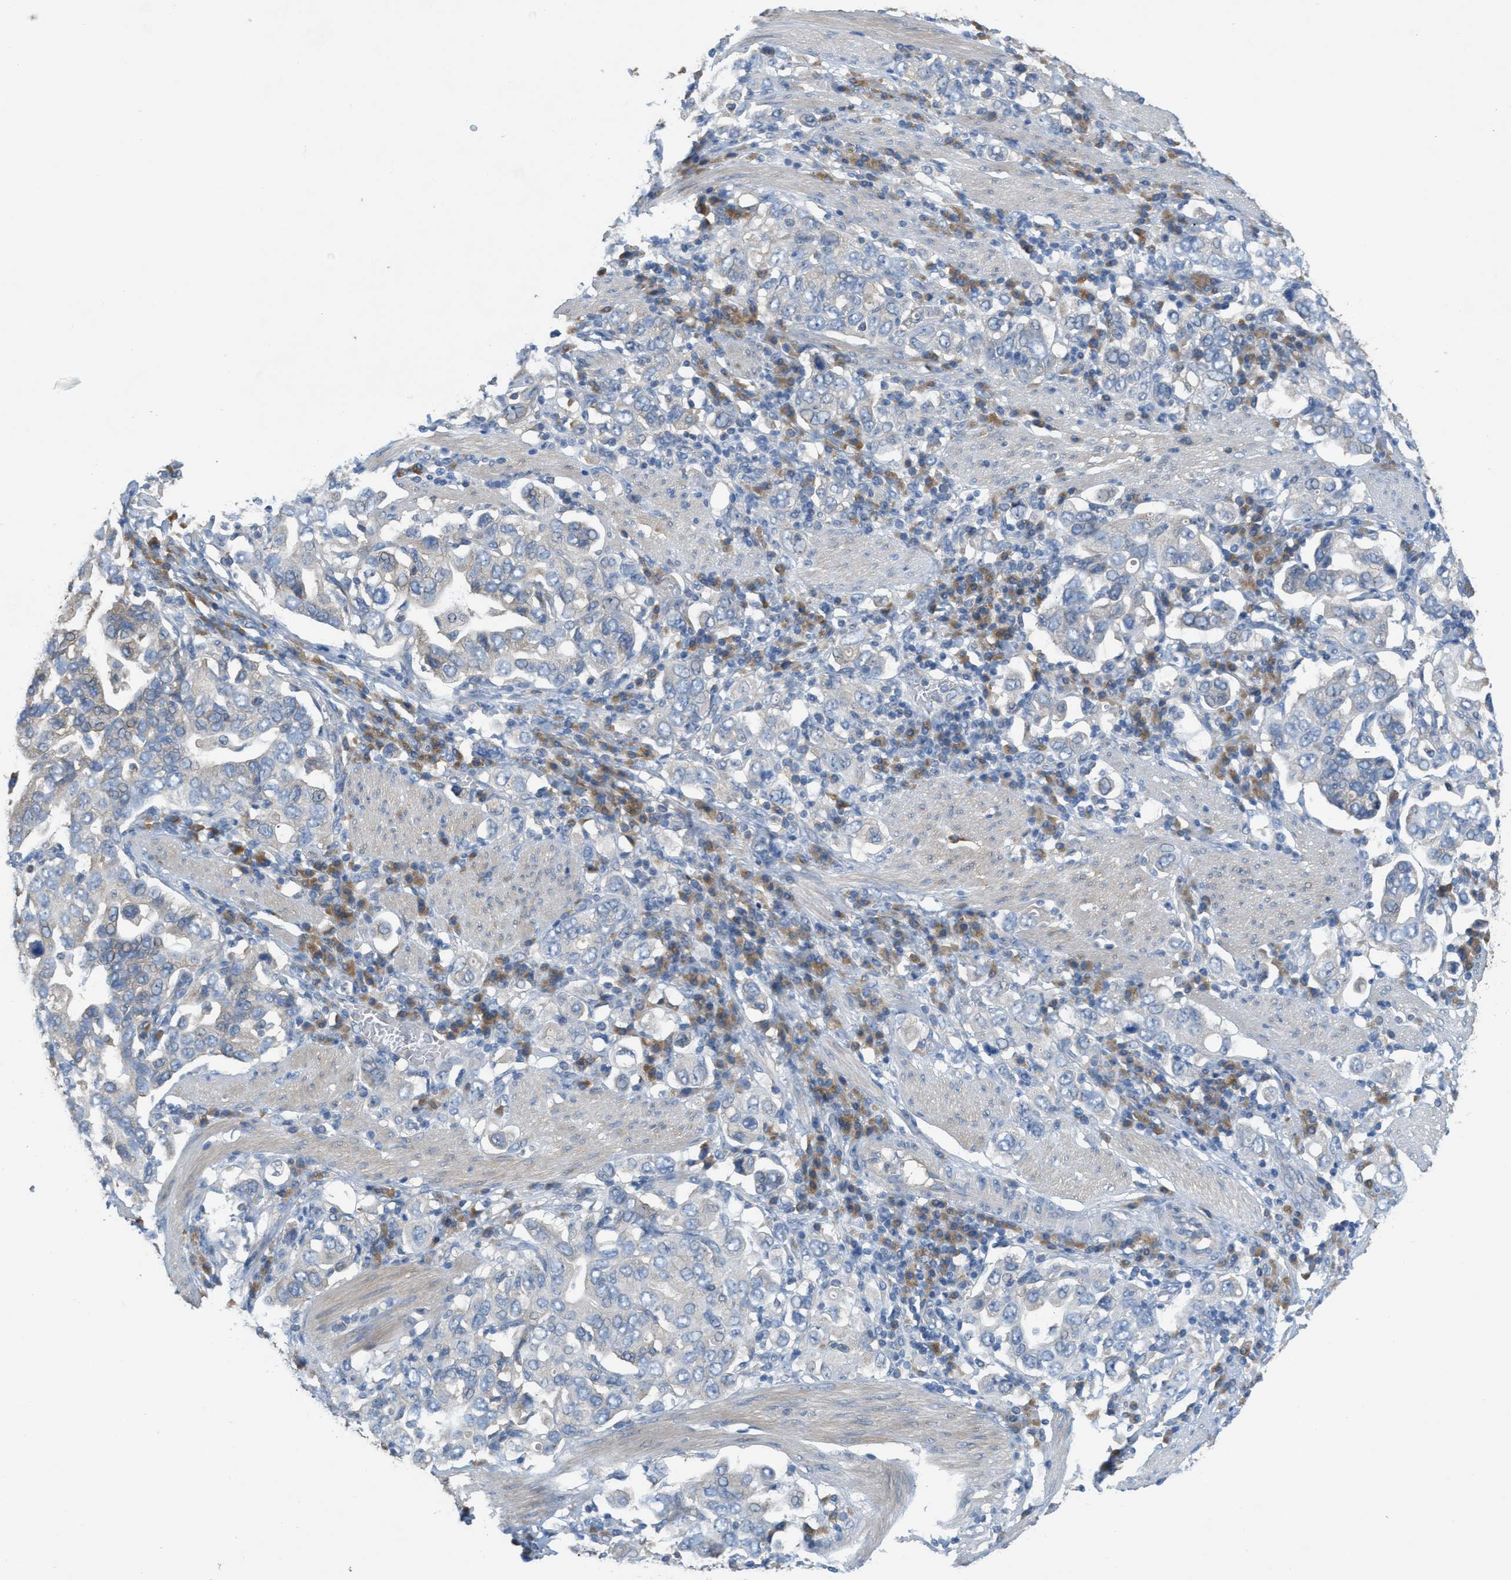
{"staining": {"intensity": "negative", "quantity": "none", "location": "none"}, "tissue": "stomach cancer", "cell_type": "Tumor cells", "image_type": "cancer", "snomed": [{"axis": "morphology", "description": "Adenocarcinoma, NOS"}, {"axis": "topography", "description": "Stomach, upper"}], "caption": "DAB immunohistochemical staining of adenocarcinoma (stomach) displays no significant expression in tumor cells.", "gene": "UBA5", "patient": {"sex": "male", "age": 62}}